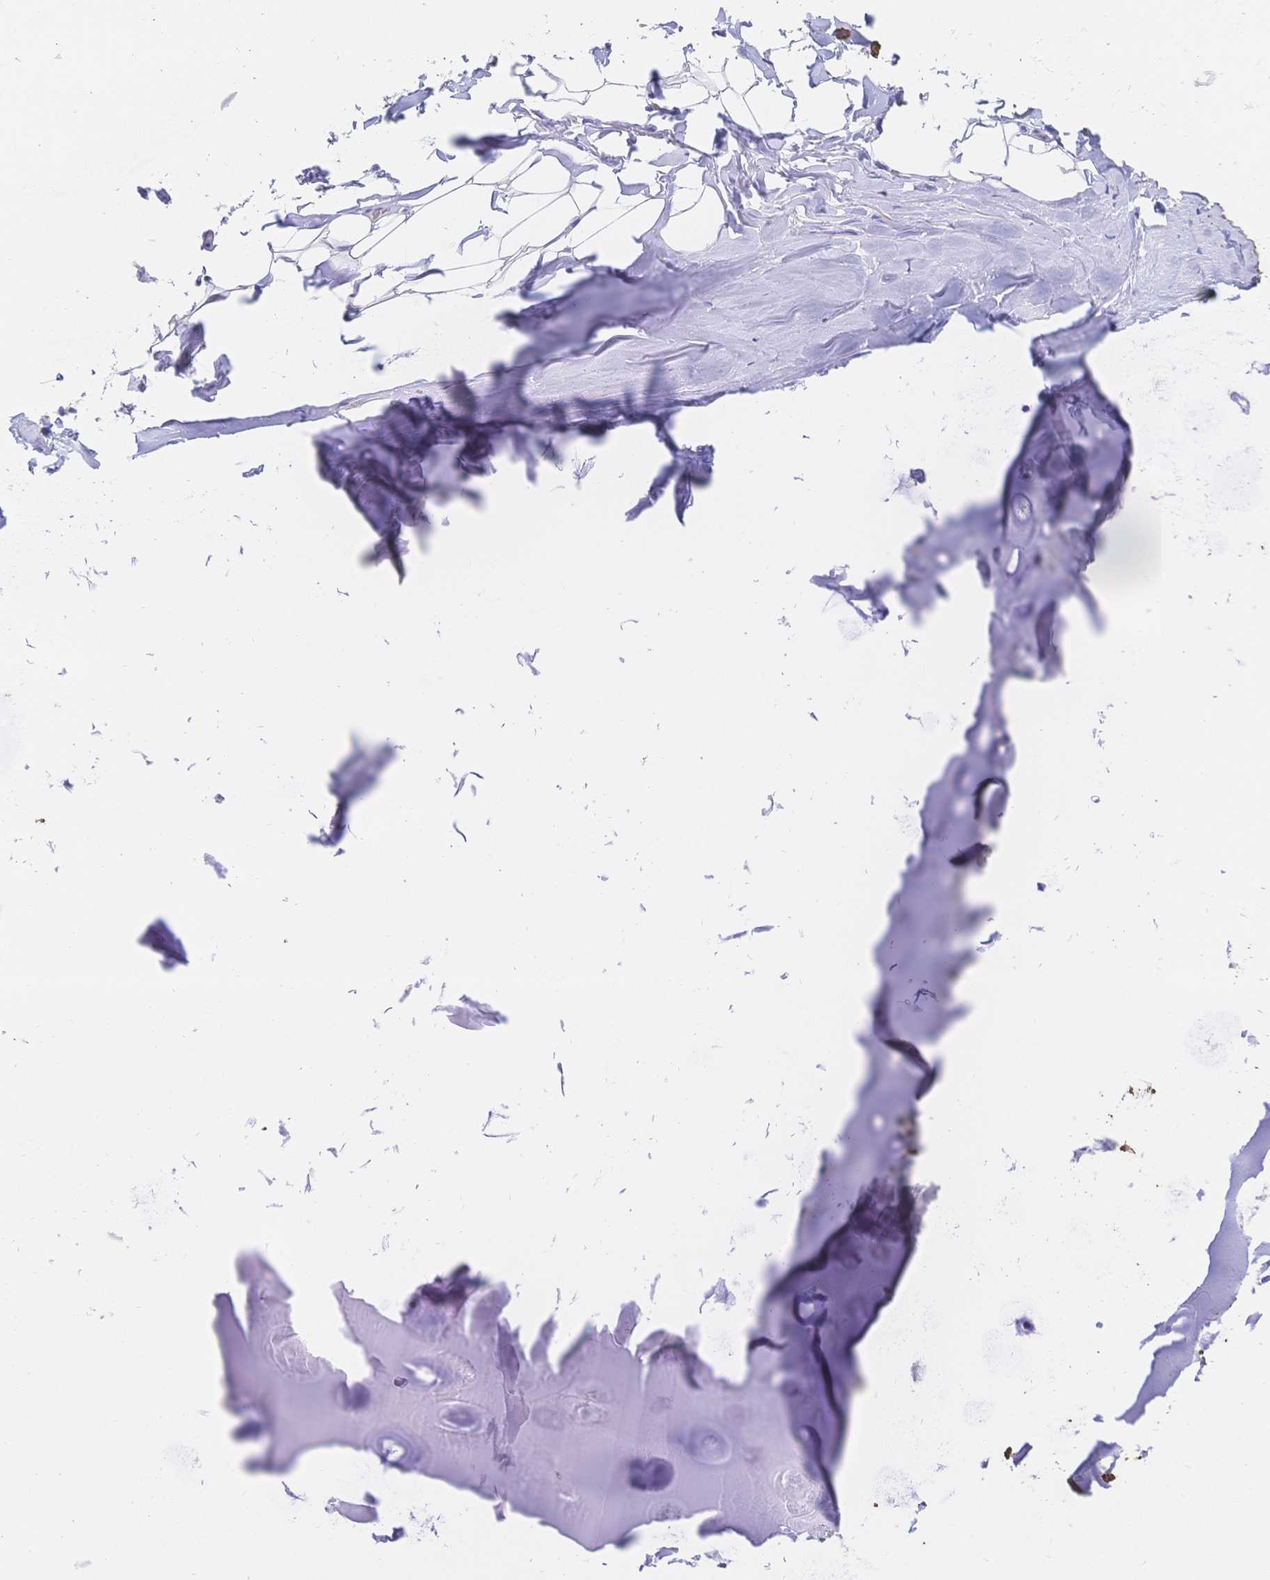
{"staining": {"intensity": "negative", "quantity": "none", "location": "none"}, "tissue": "adipose tissue", "cell_type": "Adipocytes", "image_type": "normal", "snomed": [{"axis": "morphology", "description": "Normal tissue, NOS"}, {"axis": "topography", "description": "Cartilage tissue"}, {"axis": "topography", "description": "Bronchus"}, {"axis": "topography", "description": "Peripheral nerve tissue"}], "caption": "High magnification brightfield microscopy of benign adipose tissue stained with DAB (3,3'-diaminobenzidine) (brown) and counterstained with hematoxylin (blue): adipocytes show no significant expression. (Immunohistochemistry, brightfield microscopy, high magnification).", "gene": "RRM1", "patient": {"sex": "male", "age": 67}}